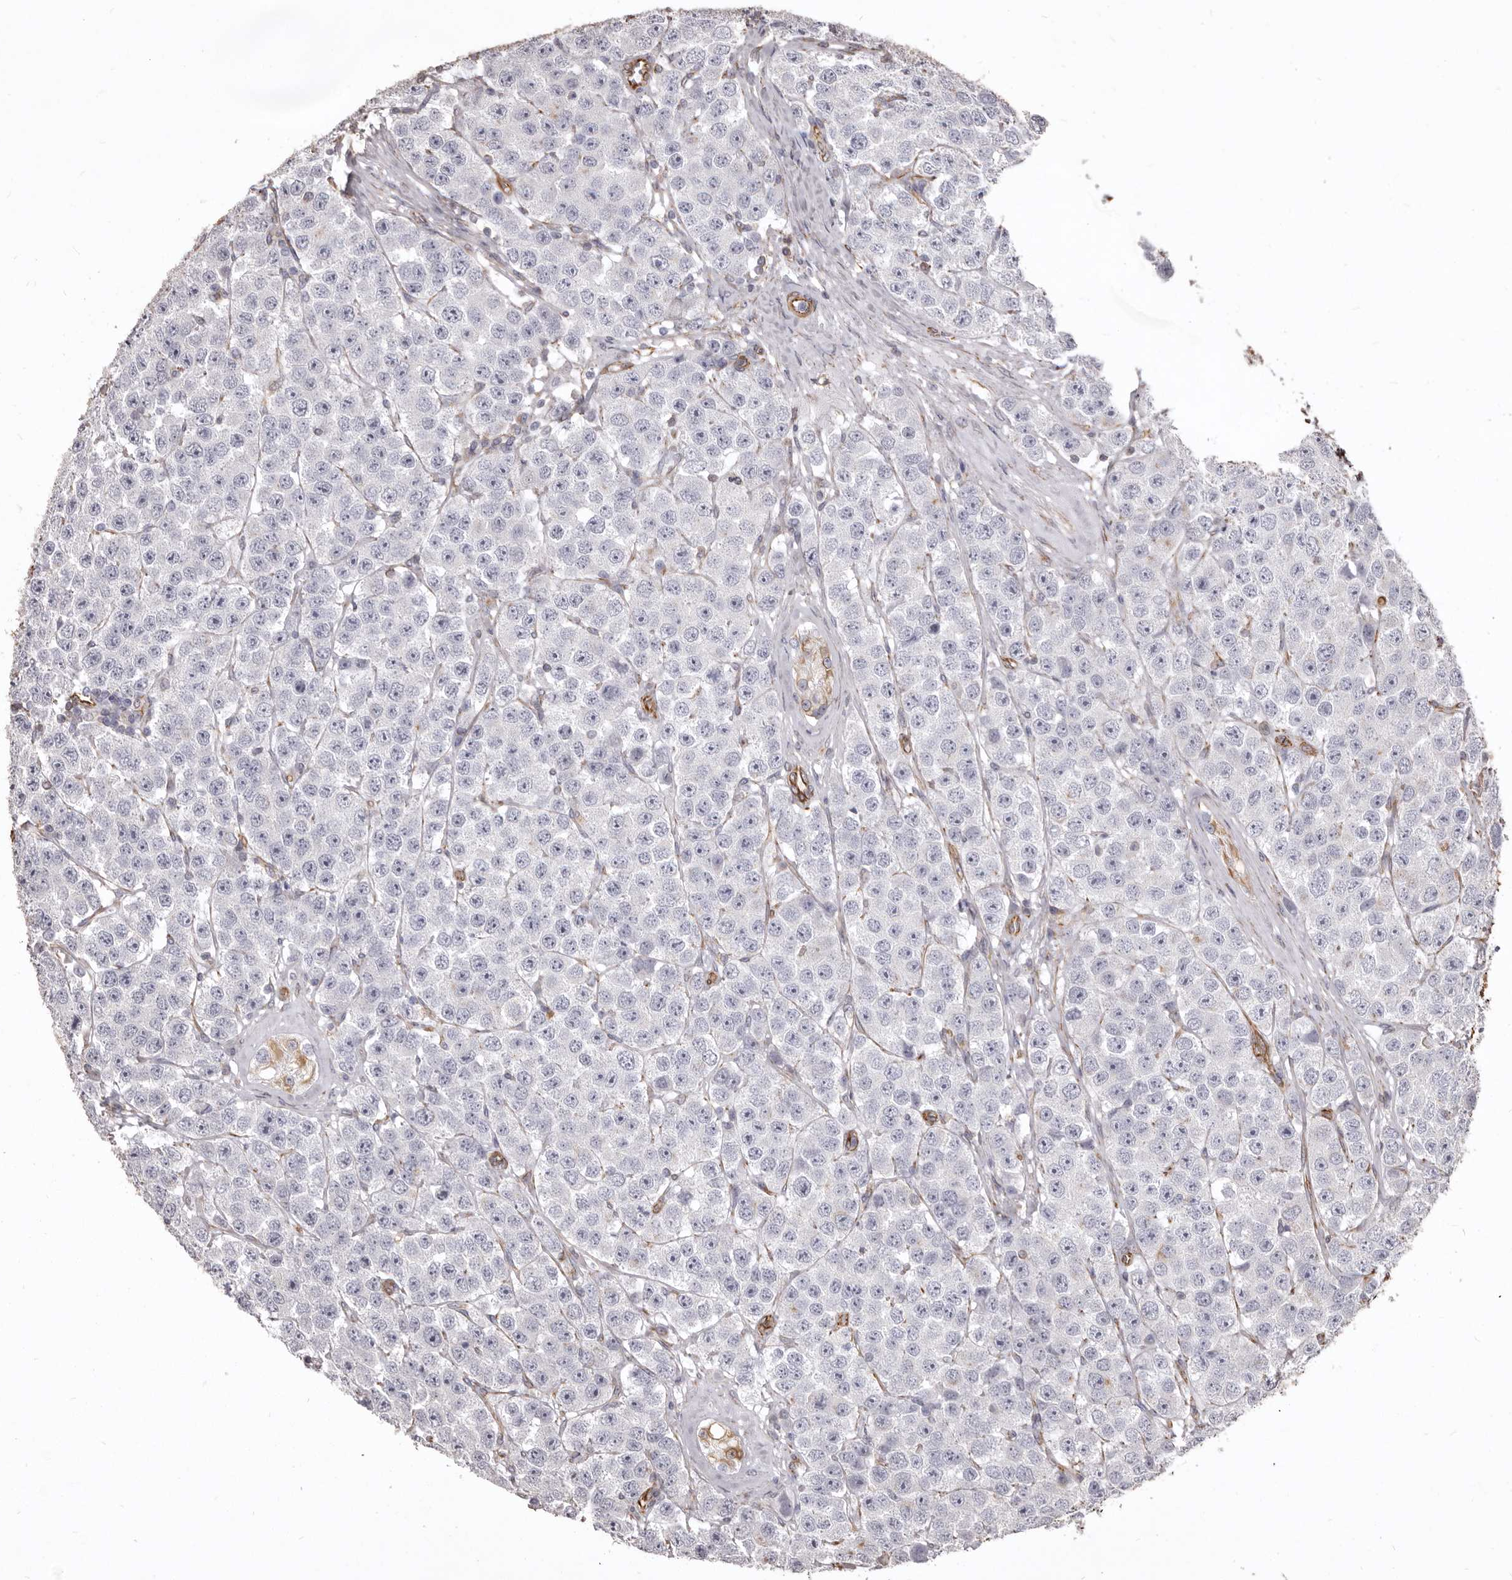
{"staining": {"intensity": "negative", "quantity": "none", "location": "none"}, "tissue": "testis cancer", "cell_type": "Tumor cells", "image_type": "cancer", "snomed": [{"axis": "morphology", "description": "Seminoma, NOS"}, {"axis": "topography", "description": "Testis"}], "caption": "This image is of seminoma (testis) stained with immunohistochemistry to label a protein in brown with the nuclei are counter-stained blue. There is no expression in tumor cells. (Brightfield microscopy of DAB immunohistochemistry at high magnification).", "gene": "MTURN", "patient": {"sex": "male", "age": 28}}